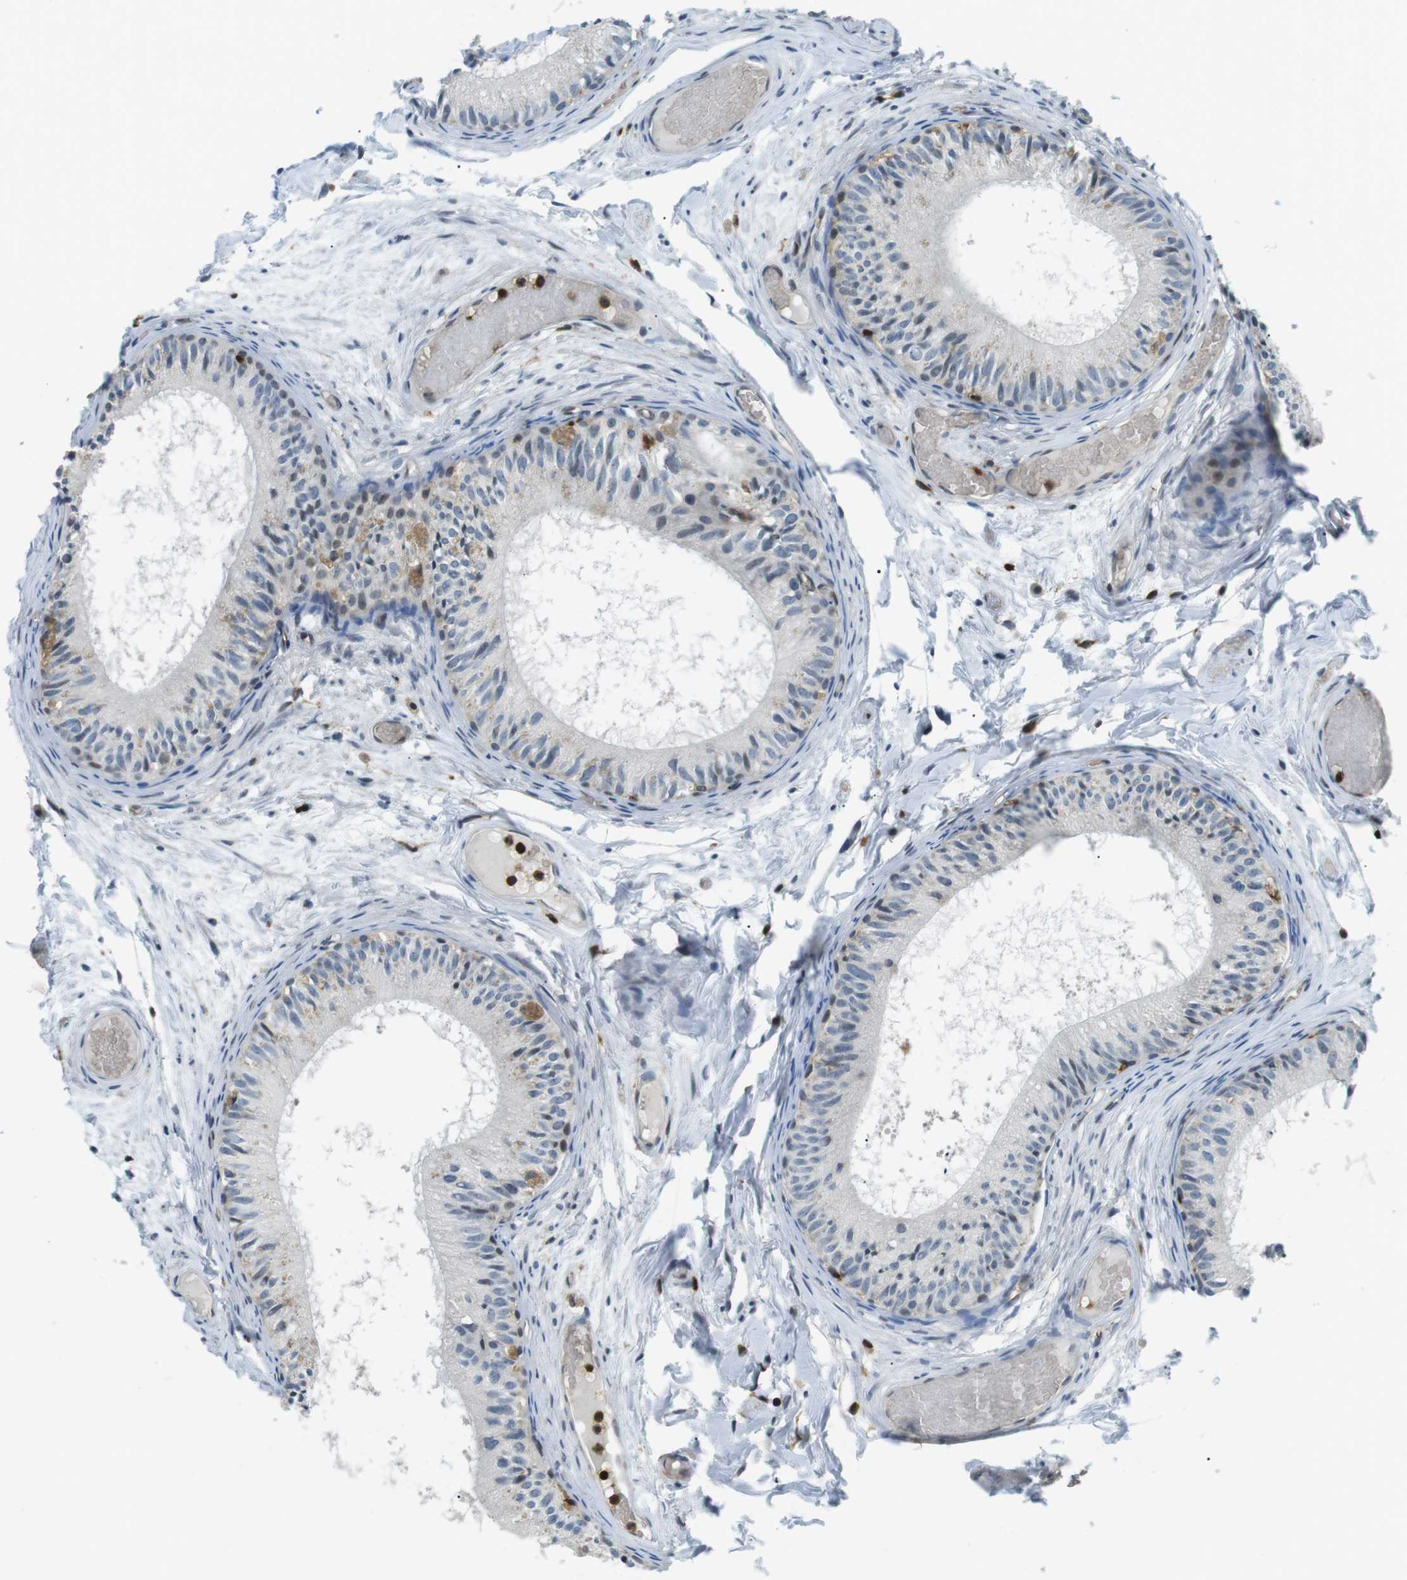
{"staining": {"intensity": "moderate", "quantity": "<25%", "location": "cytoplasmic/membranous"}, "tissue": "epididymis", "cell_type": "Glandular cells", "image_type": "normal", "snomed": [{"axis": "morphology", "description": "Normal tissue, NOS"}, {"axis": "topography", "description": "Epididymis"}], "caption": "Glandular cells display low levels of moderate cytoplasmic/membranous staining in approximately <25% of cells in unremarkable epididymis.", "gene": "STK10", "patient": {"sex": "male", "age": 46}}